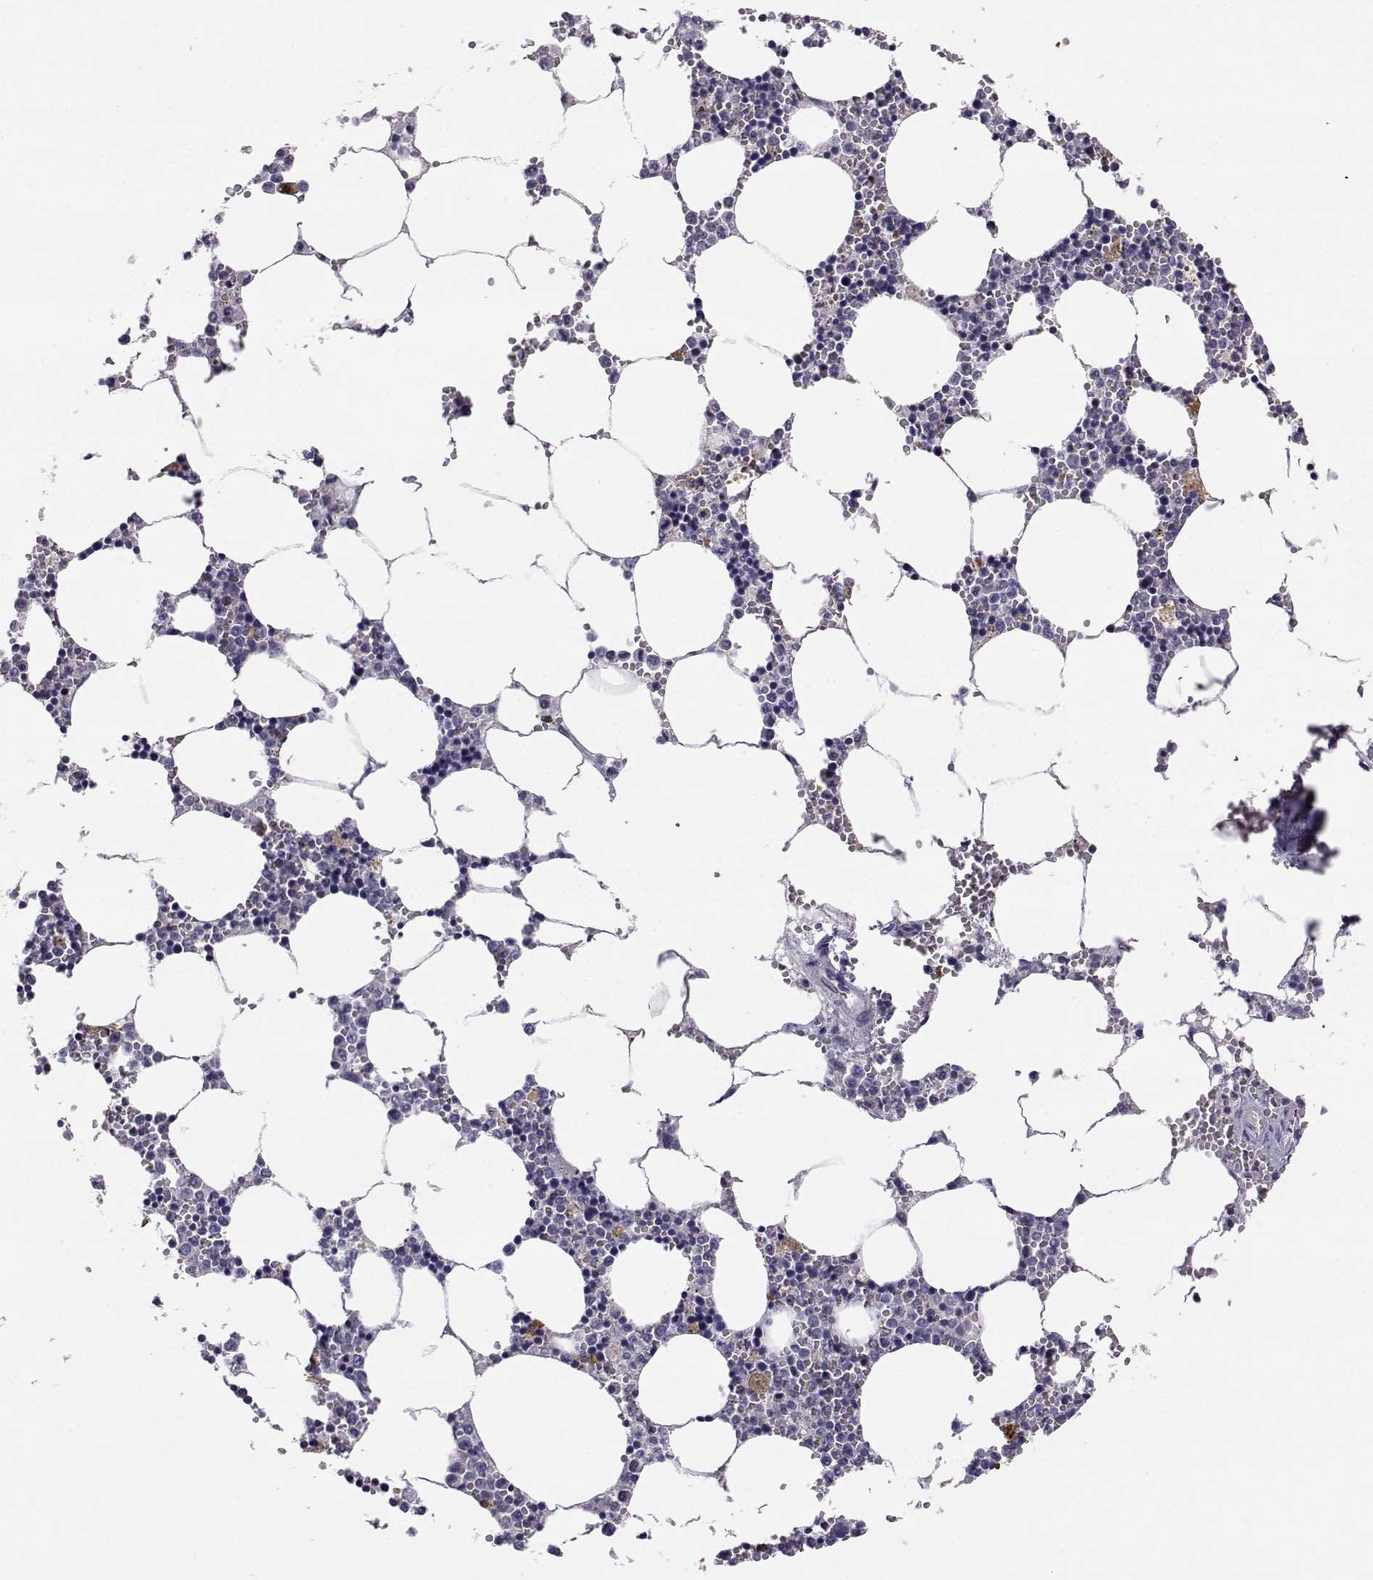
{"staining": {"intensity": "weak", "quantity": "<25%", "location": "cytoplasmic/membranous"}, "tissue": "bone marrow", "cell_type": "Hematopoietic cells", "image_type": "normal", "snomed": [{"axis": "morphology", "description": "Normal tissue, NOS"}, {"axis": "topography", "description": "Bone marrow"}], "caption": "DAB immunohistochemical staining of normal bone marrow reveals no significant positivity in hematopoietic cells.", "gene": "AKR1B1", "patient": {"sex": "female", "age": 64}}